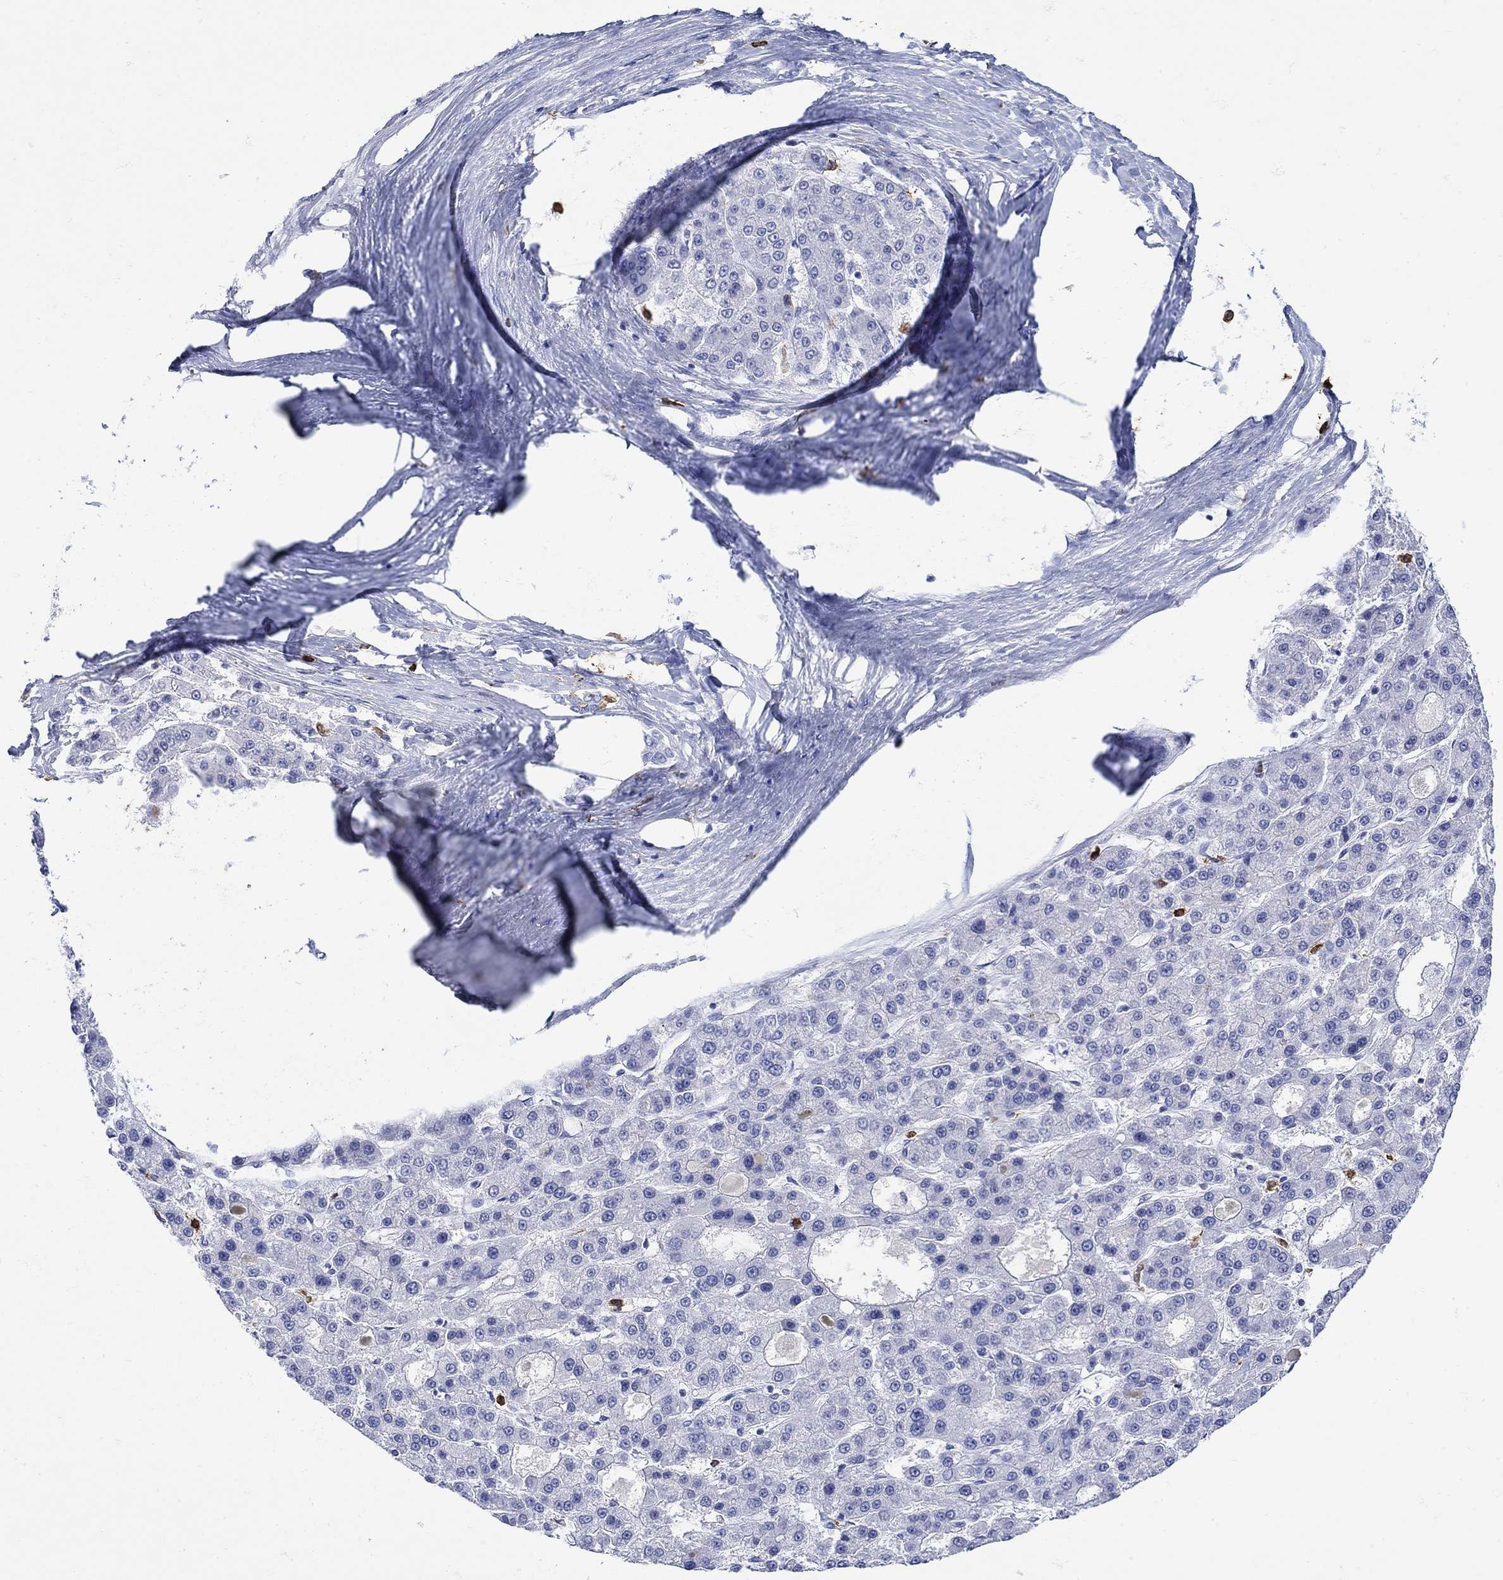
{"staining": {"intensity": "negative", "quantity": "none", "location": "none"}, "tissue": "liver cancer", "cell_type": "Tumor cells", "image_type": "cancer", "snomed": [{"axis": "morphology", "description": "Carcinoma, Hepatocellular, NOS"}, {"axis": "topography", "description": "Liver"}], "caption": "Liver hepatocellular carcinoma was stained to show a protein in brown. There is no significant staining in tumor cells.", "gene": "LINGO3", "patient": {"sex": "male", "age": 70}}